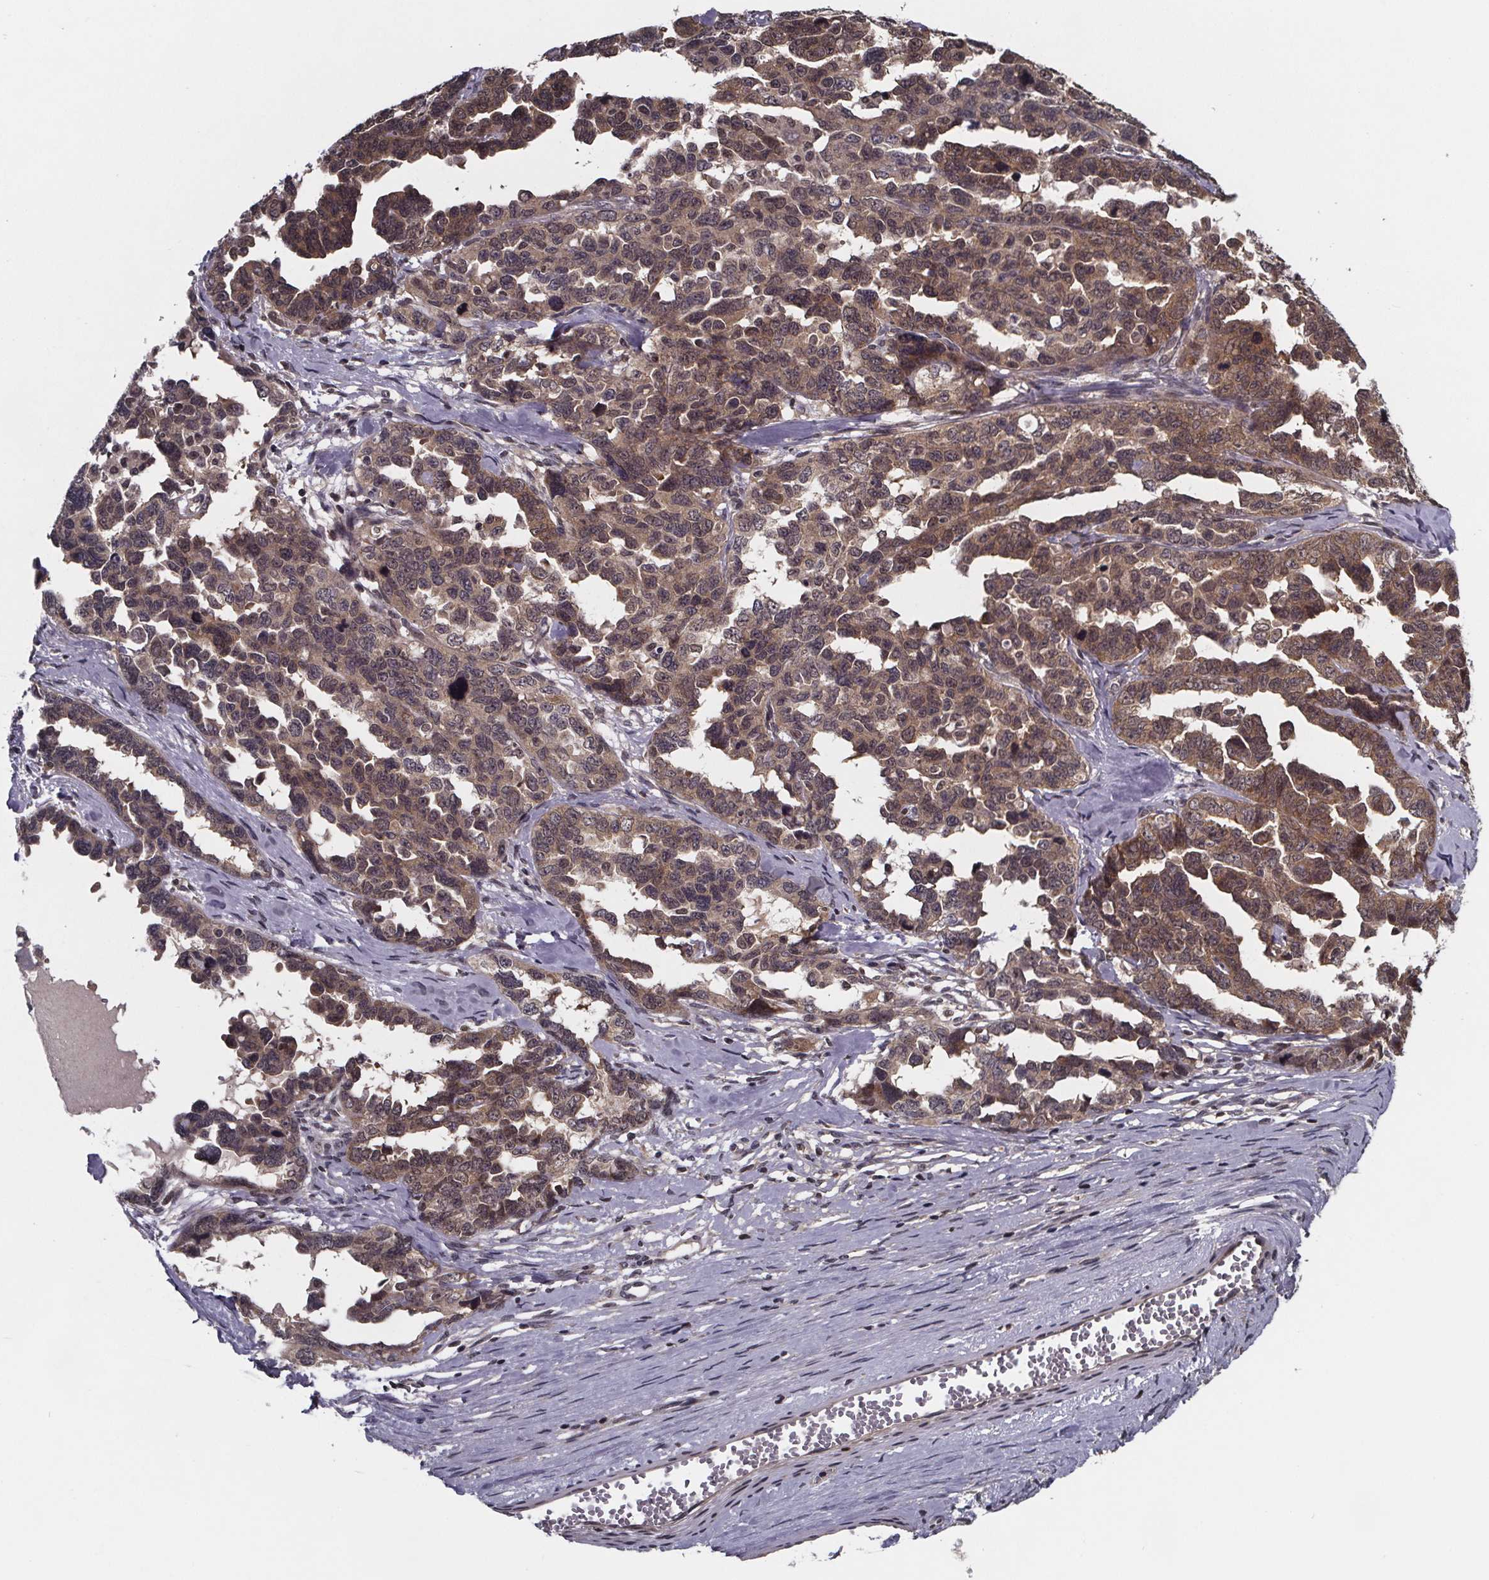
{"staining": {"intensity": "weak", "quantity": ">75%", "location": "cytoplasmic/membranous"}, "tissue": "ovarian cancer", "cell_type": "Tumor cells", "image_type": "cancer", "snomed": [{"axis": "morphology", "description": "Cystadenocarcinoma, serous, NOS"}, {"axis": "topography", "description": "Ovary"}], "caption": "Ovarian serous cystadenocarcinoma tissue displays weak cytoplasmic/membranous staining in approximately >75% of tumor cells, visualized by immunohistochemistry.", "gene": "FN3KRP", "patient": {"sex": "female", "age": 69}}